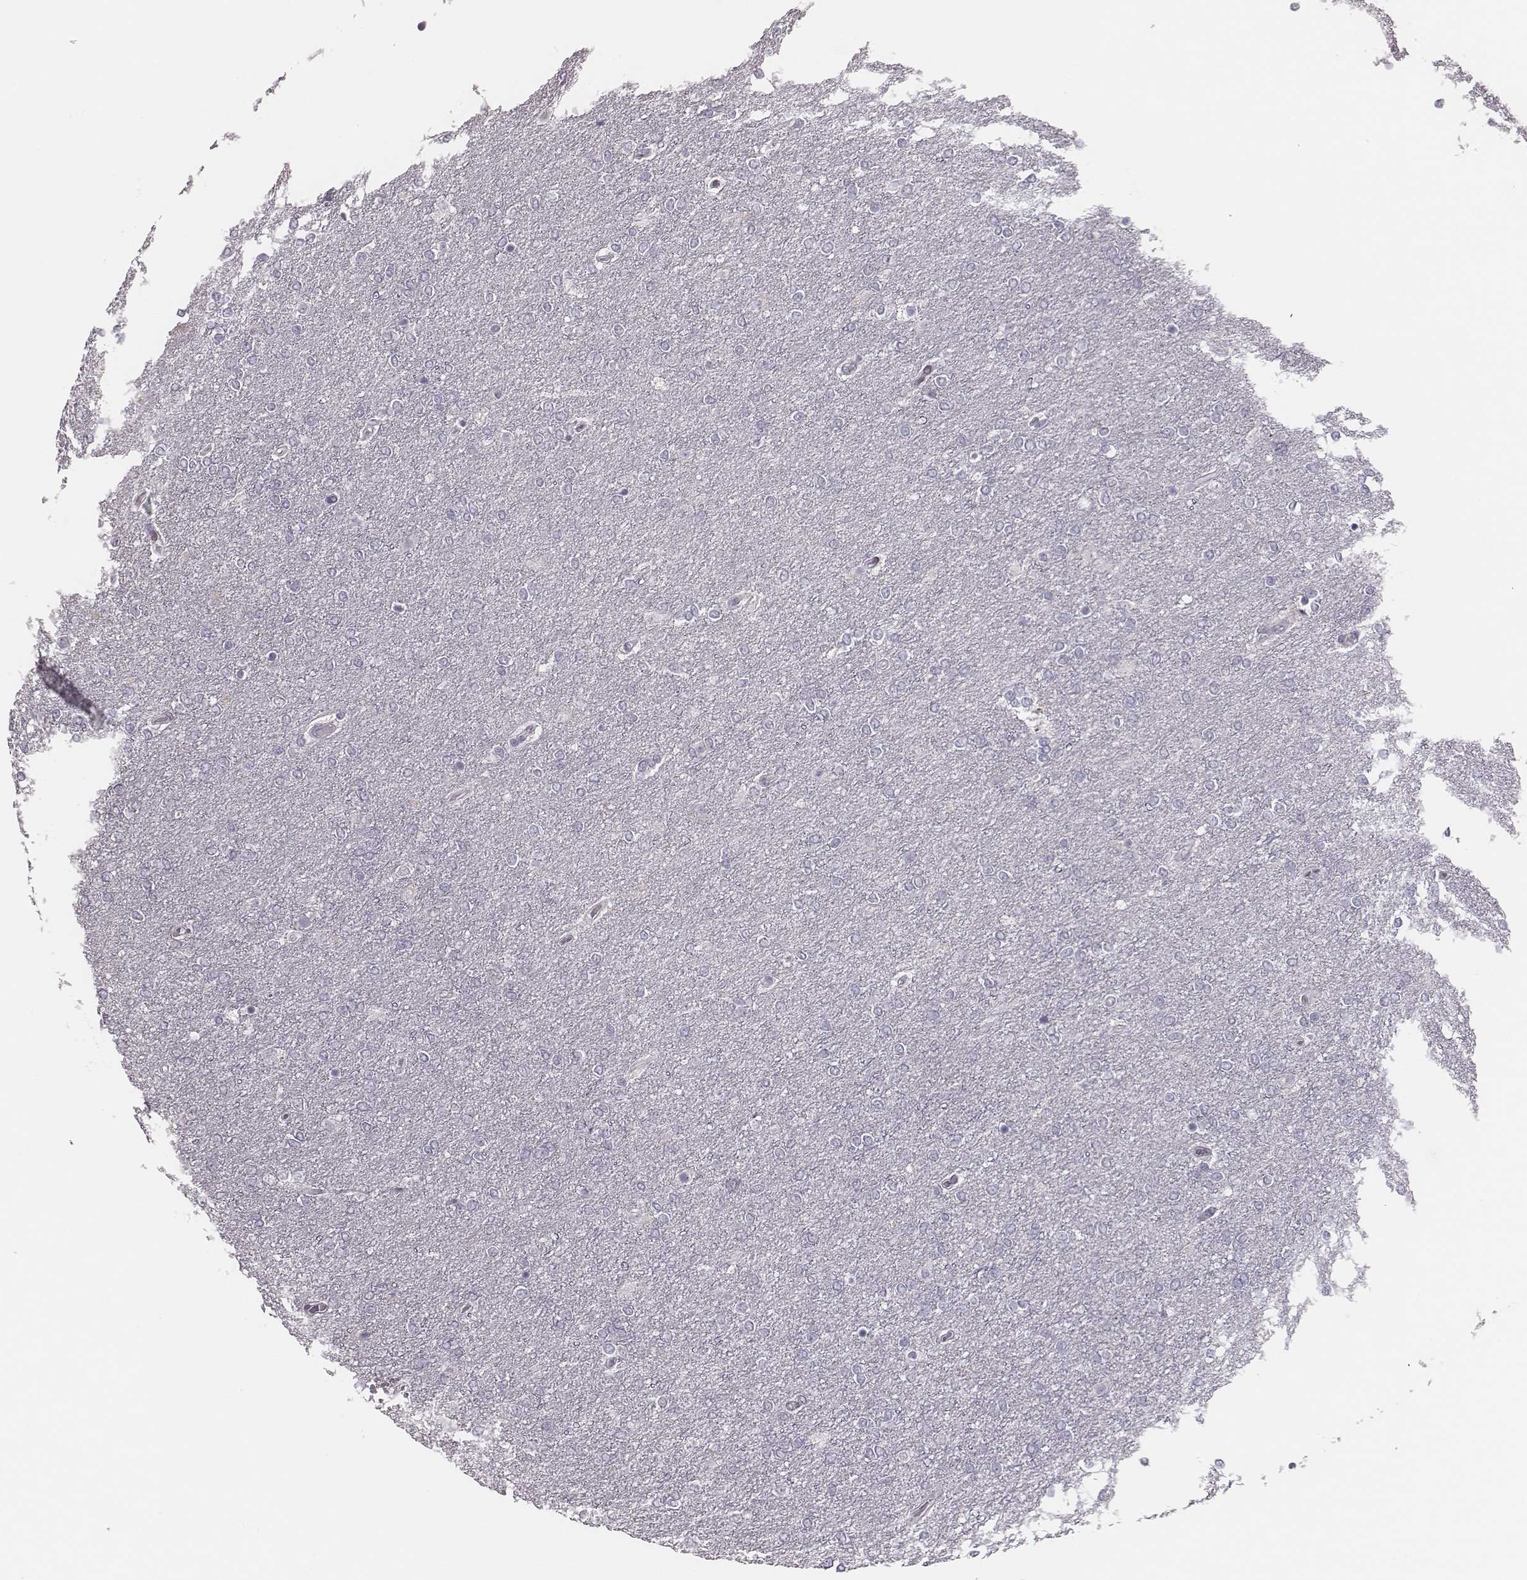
{"staining": {"intensity": "negative", "quantity": "none", "location": "none"}, "tissue": "glioma", "cell_type": "Tumor cells", "image_type": "cancer", "snomed": [{"axis": "morphology", "description": "Glioma, malignant, High grade"}, {"axis": "topography", "description": "Brain"}], "caption": "The image demonstrates no staining of tumor cells in glioma.", "gene": "ADGRF4", "patient": {"sex": "female", "age": 61}}